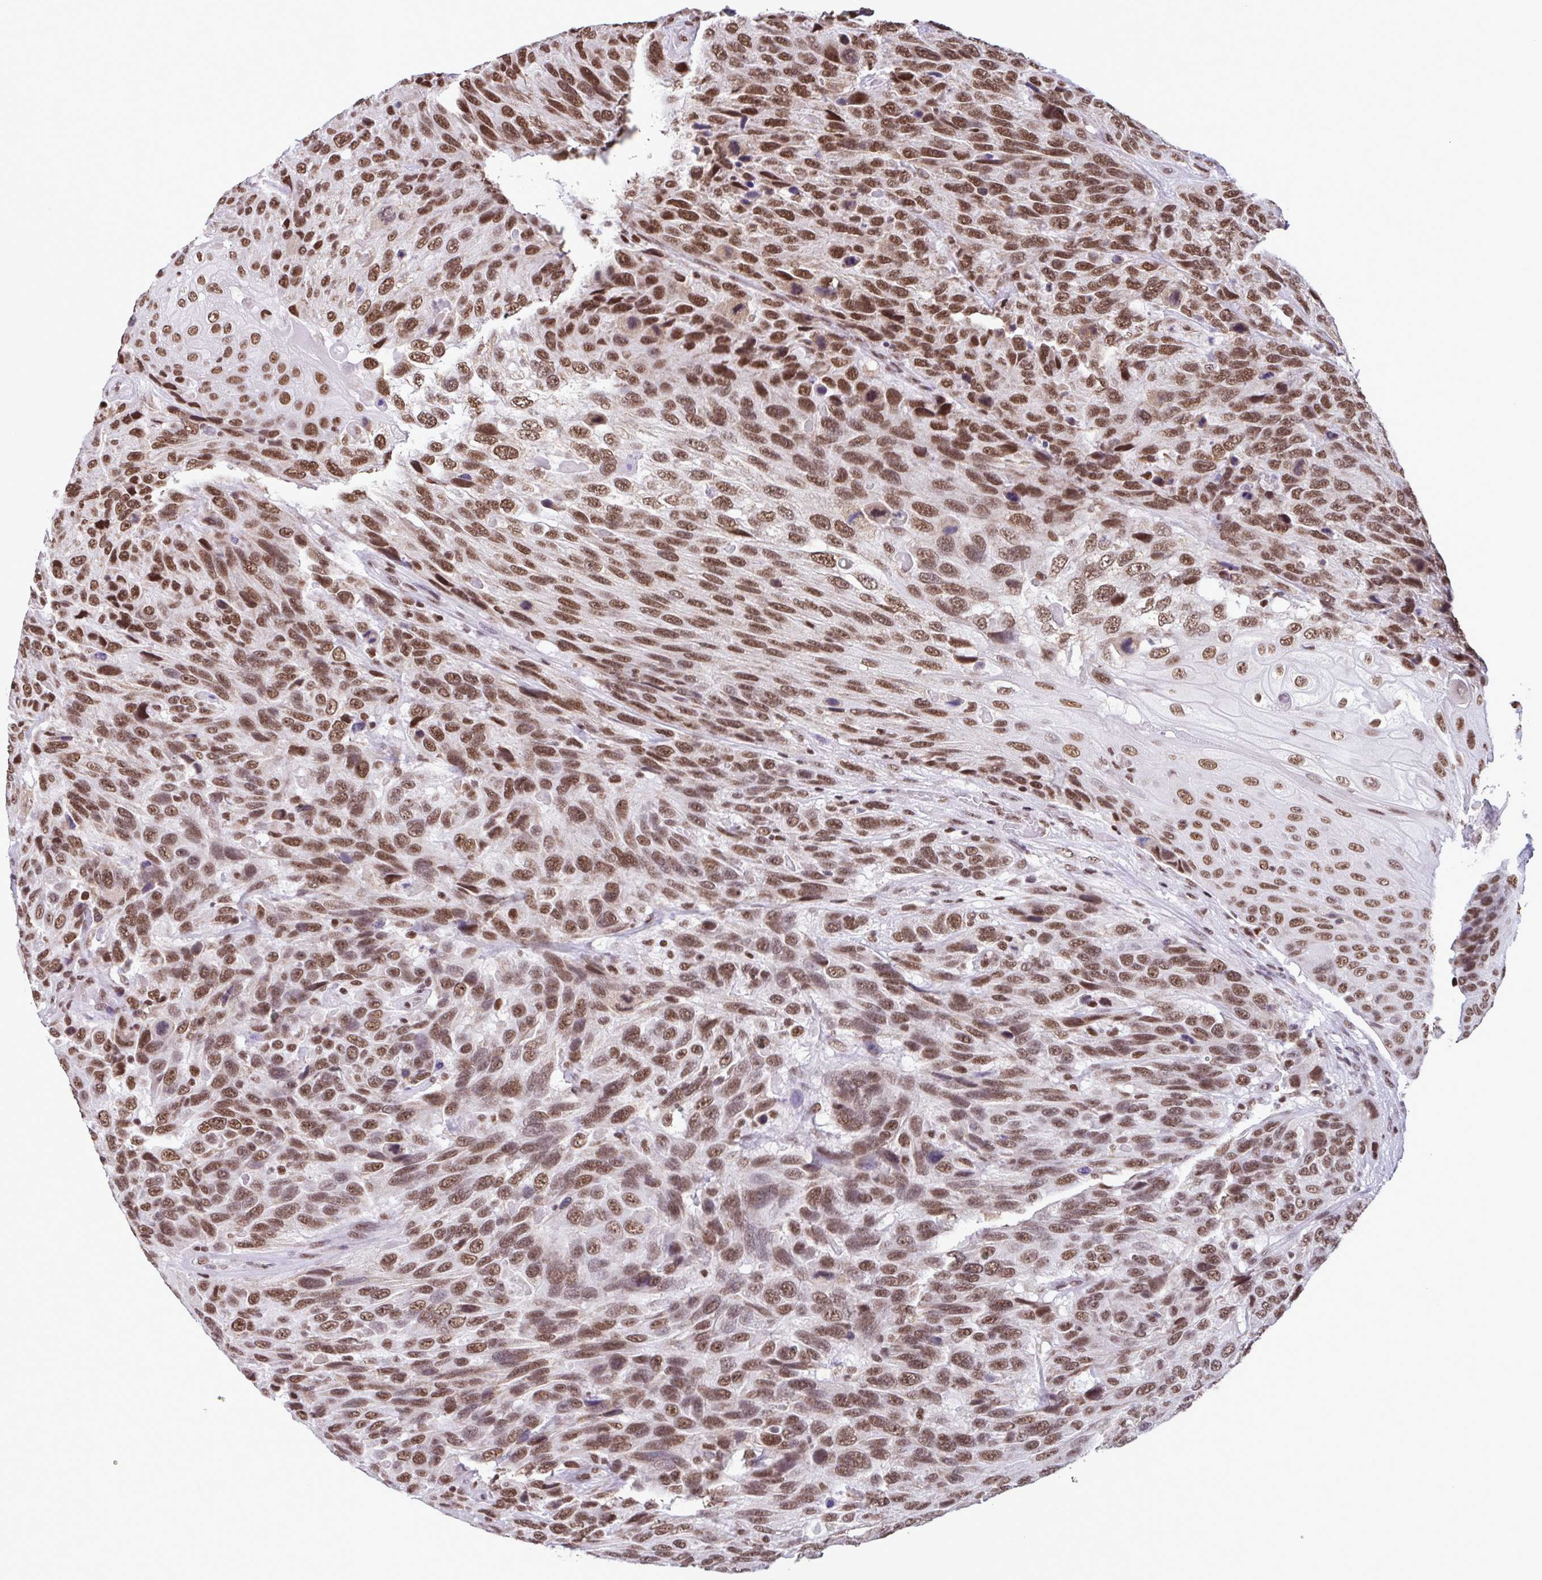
{"staining": {"intensity": "strong", "quantity": ">75%", "location": "nuclear"}, "tissue": "urothelial cancer", "cell_type": "Tumor cells", "image_type": "cancer", "snomed": [{"axis": "morphology", "description": "Urothelial carcinoma, High grade"}, {"axis": "topography", "description": "Urinary bladder"}], "caption": "Tumor cells show high levels of strong nuclear positivity in about >75% of cells in human urothelial cancer.", "gene": "TIMM21", "patient": {"sex": "female", "age": 70}}